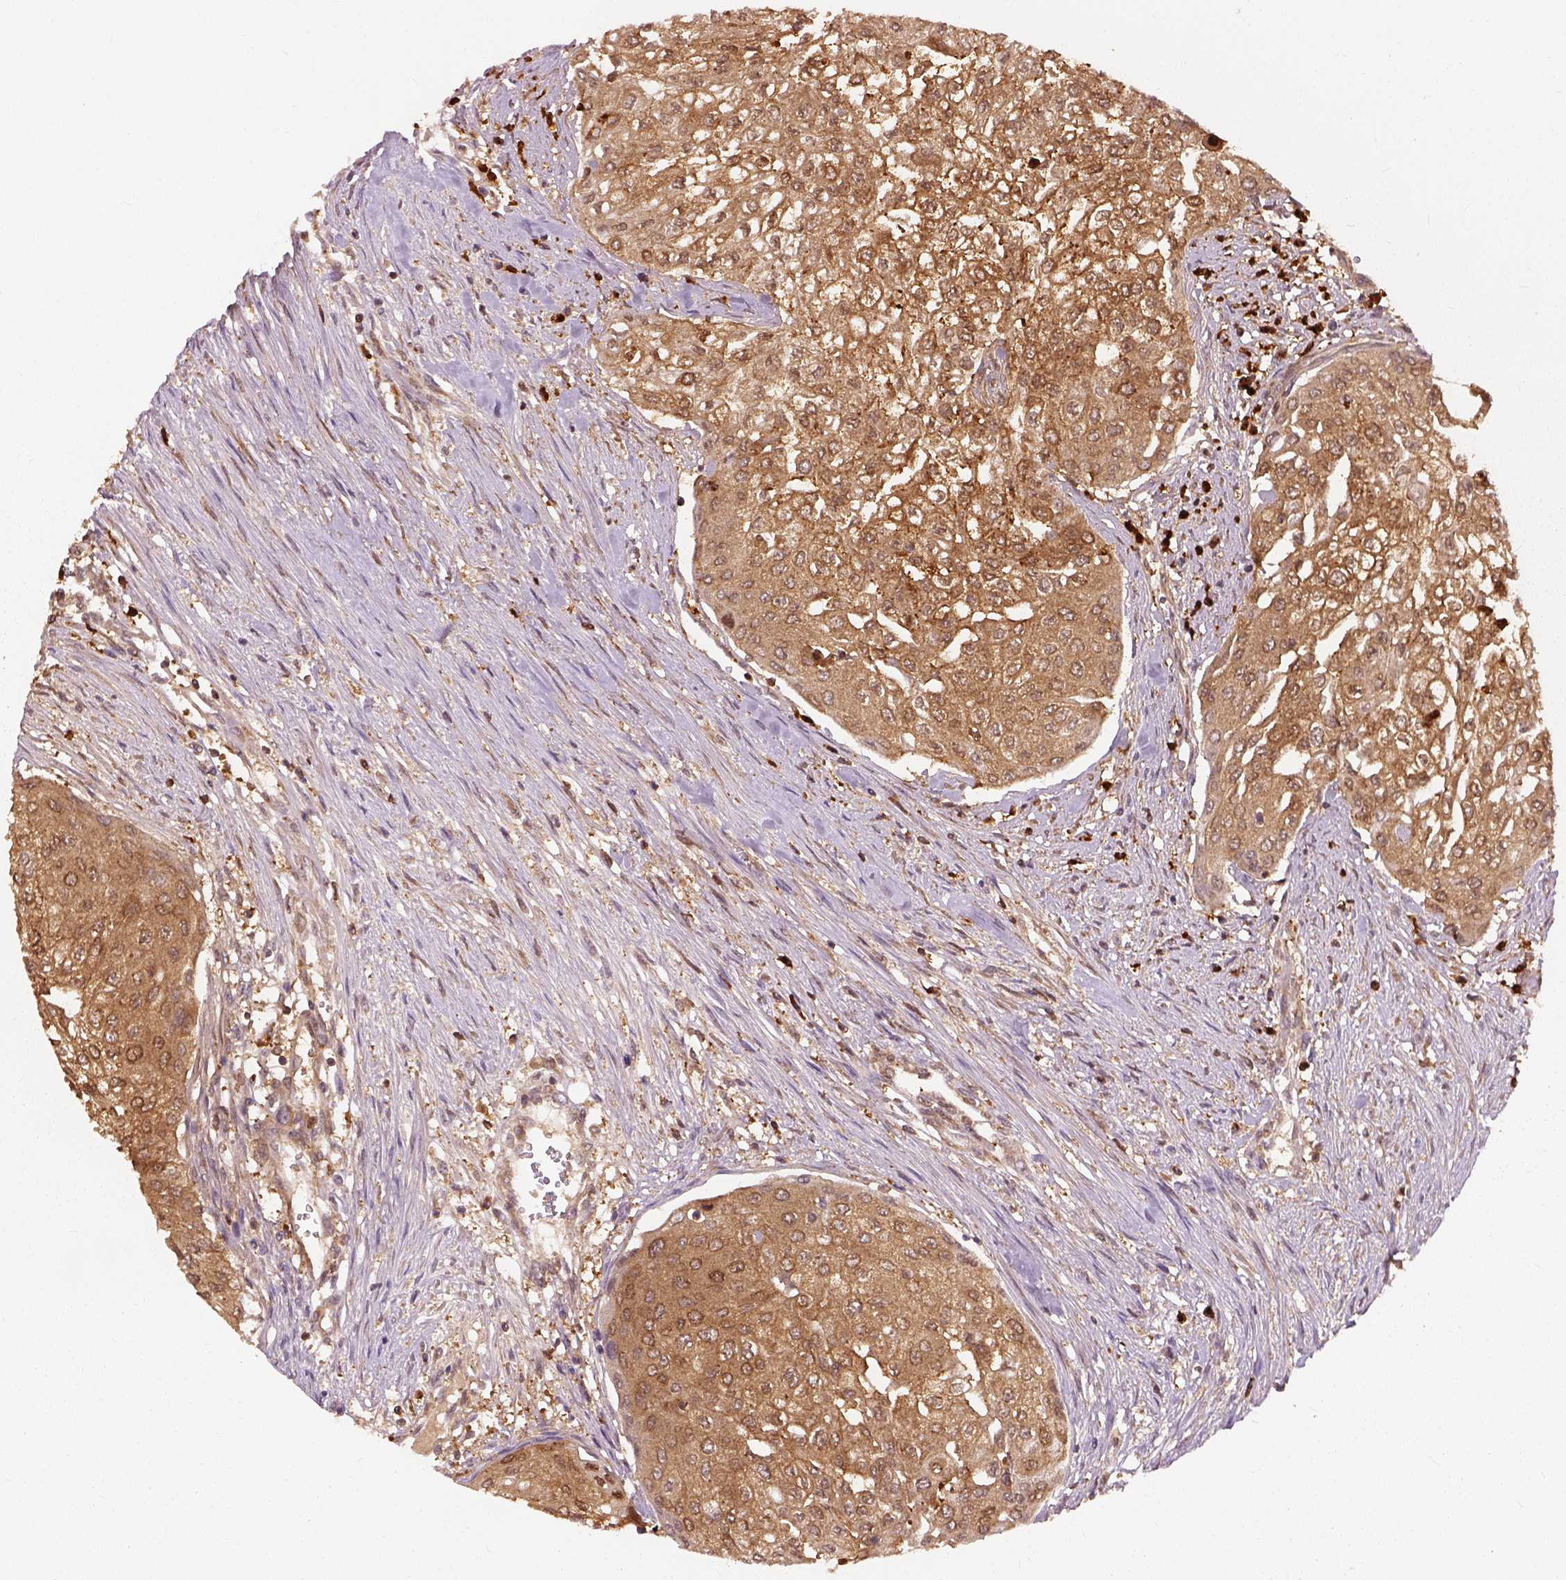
{"staining": {"intensity": "moderate", "quantity": ">75%", "location": "cytoplasmic/membranous,nuclear"}, "tissue": "urothelial cancer", "cell_type": "Tumor cells", "image_type": "cancer", "snomed": [{"axis": "morphology", "description": "Urothelial carcinoma, High grade"}, {"axis": "topography", "description": "Urinary bladder"}], "caption": "IHC histopathology image of human high-grade urothelial carcinoma stained for a protein (brown), which displays medium levels of moderate cytoplasmic/membranous and nuclear positivity in about >75% of tumor cells.", "gene": "GPI", "patient": {"sex": "male", "age": 62}}